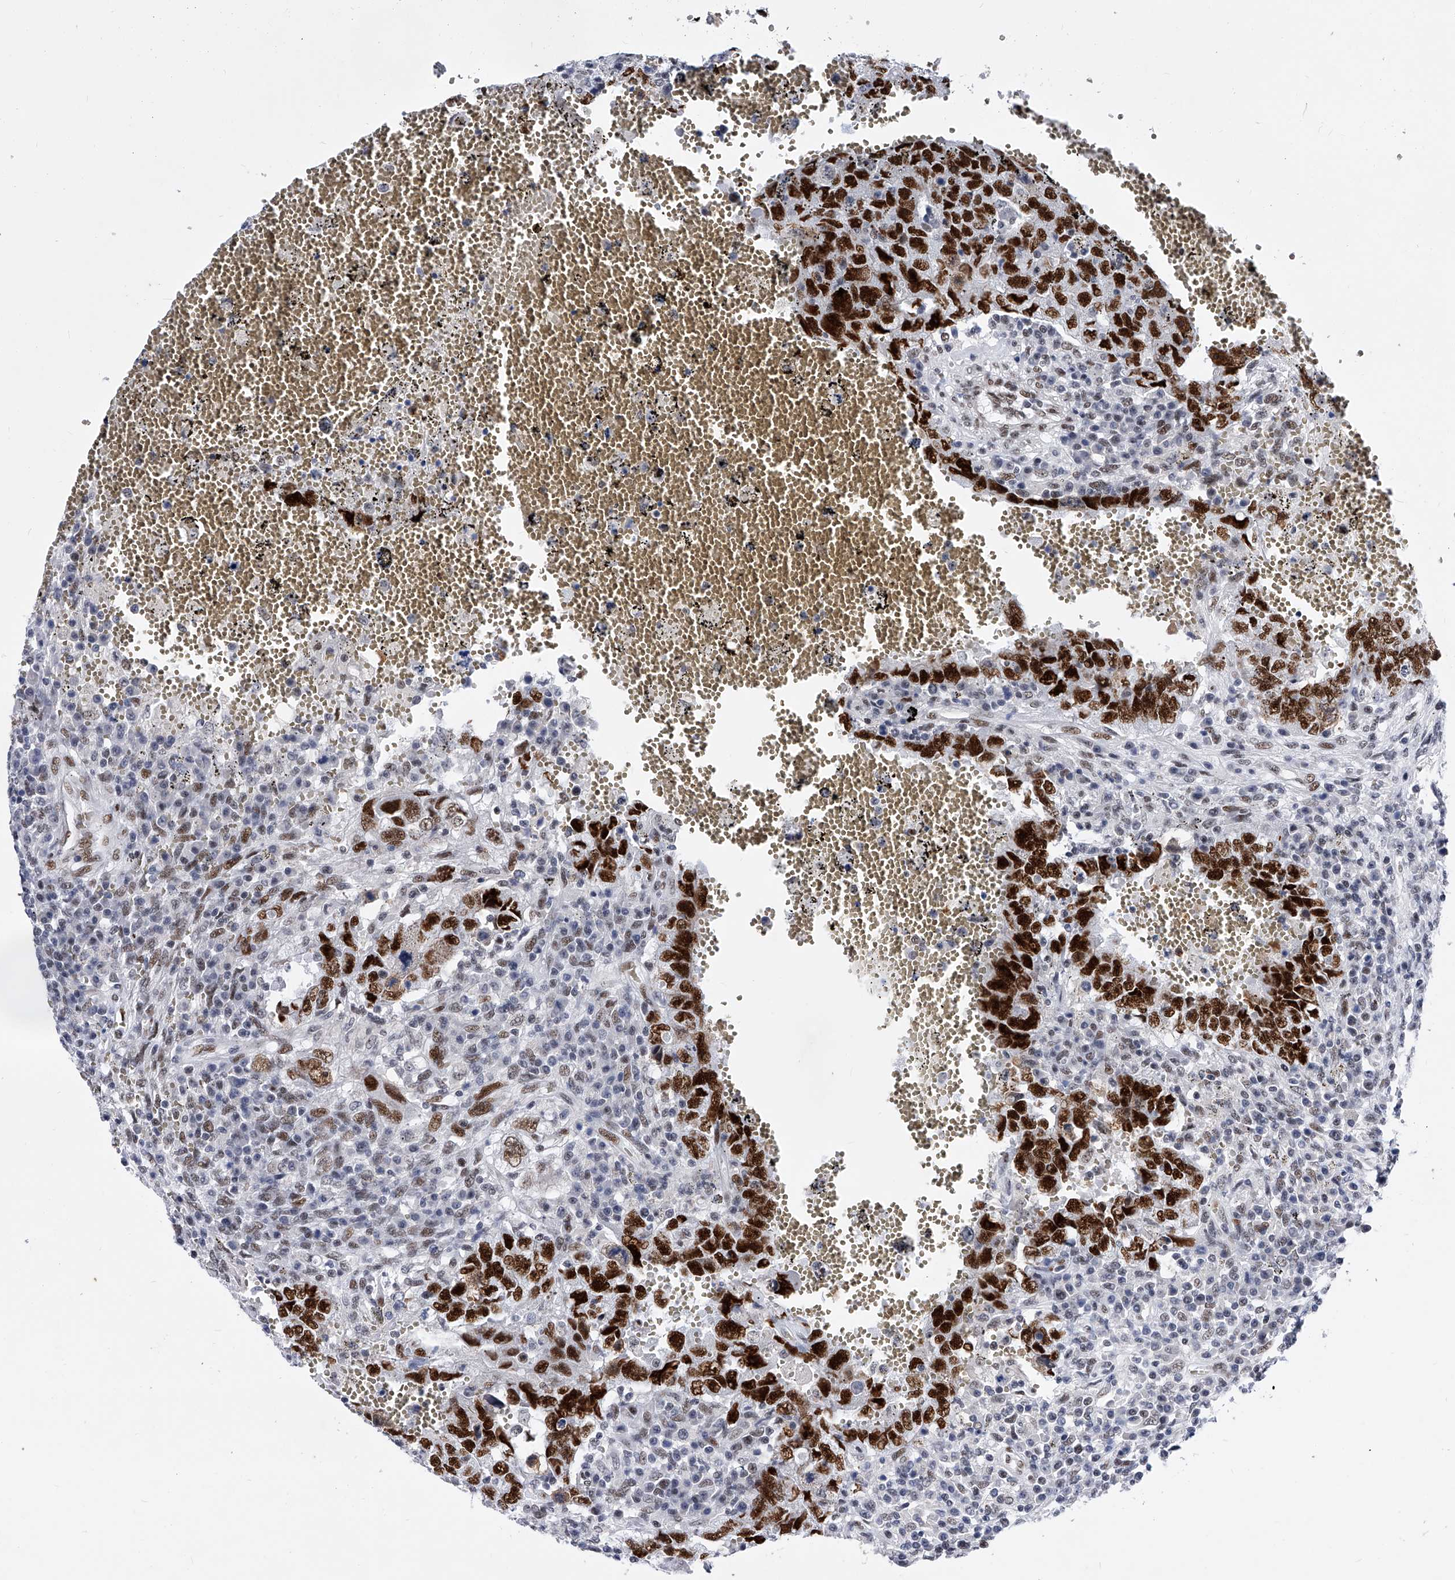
{"staining": {"intensity": "strong", "quantity": ">75%", "location": "nuclear"}, "tissue": "testis cancer", "cell_type": "Tumor cells", "image_type": "cancer", "snomed": [{"axis": "morphology", "description": "Carcinoma, Embryonal, NOS"}, {"axis": "topography", "description": "Testis"}], "caption": "A high amount of strong nuclear positivity is present in approximately >75% of tumor cells in embryonal carcinoma (testis) tissue.", "gene": "TESK2", "patient": {"sex": "male", "age": 26}}